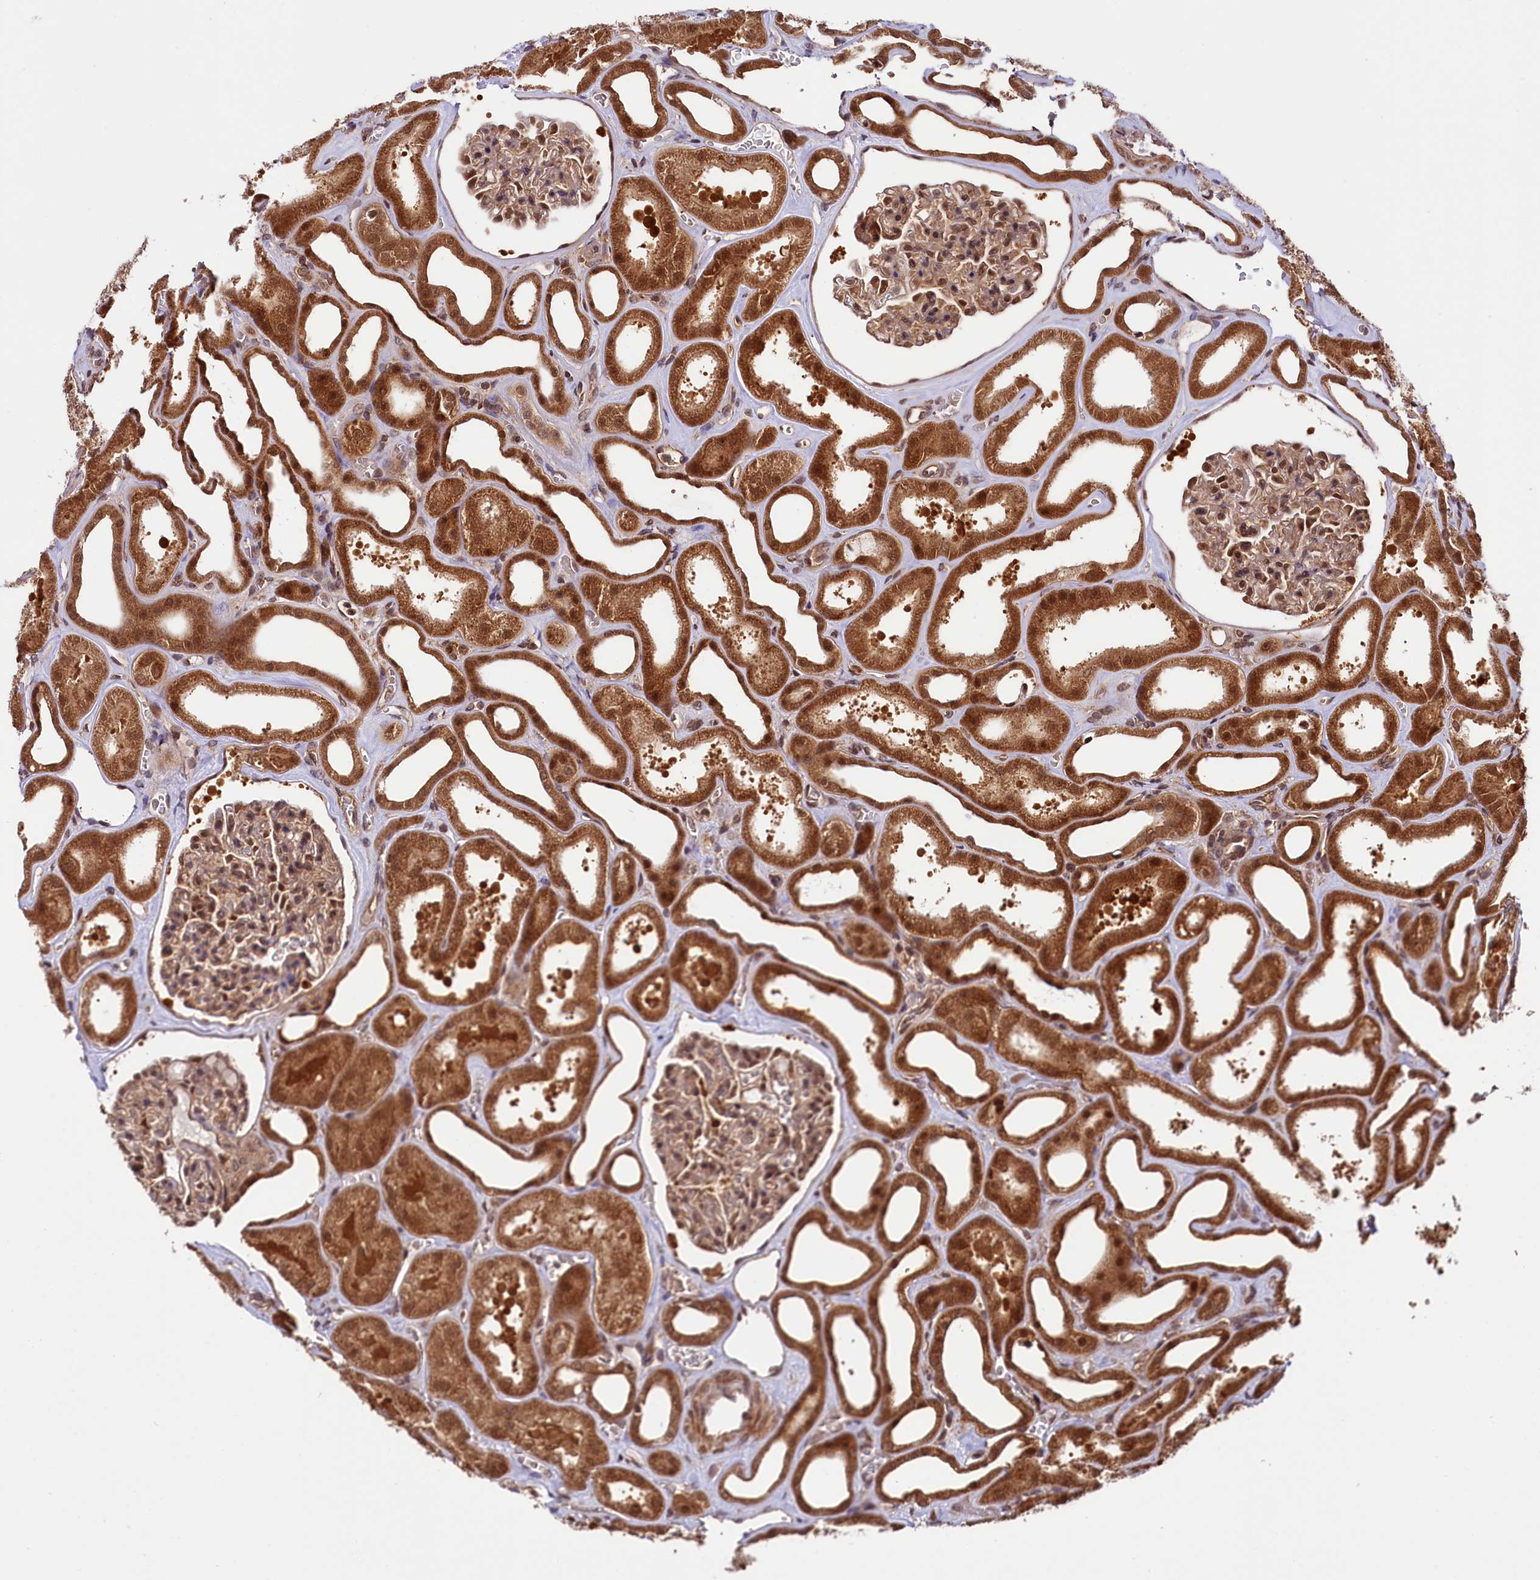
{"staining": {"intensity": "moderate", "quantity": ">75%", "location": "cytoplasmic/membranous,nuclear"}, "tissue": "kidney", "cell_type": "Cells in glomeruli", "image_type": "normal", "snomed": [{"axis": "morphology", "description": "Normal tissue, NOS"}, {"axis": "morphology", "description": "Adenocarcinoma, NOS"}, {"axis": "topography", "description": "Kidney"}], "caption": "Immunohistochemical staining of normal human kidney displays moderate cytoplasmic/membranous,nuclear protein staining in approximately >75% of cells in glomeruli.", "gene": "UBE3A", "patient": {"sex": "female", "age": 68}}